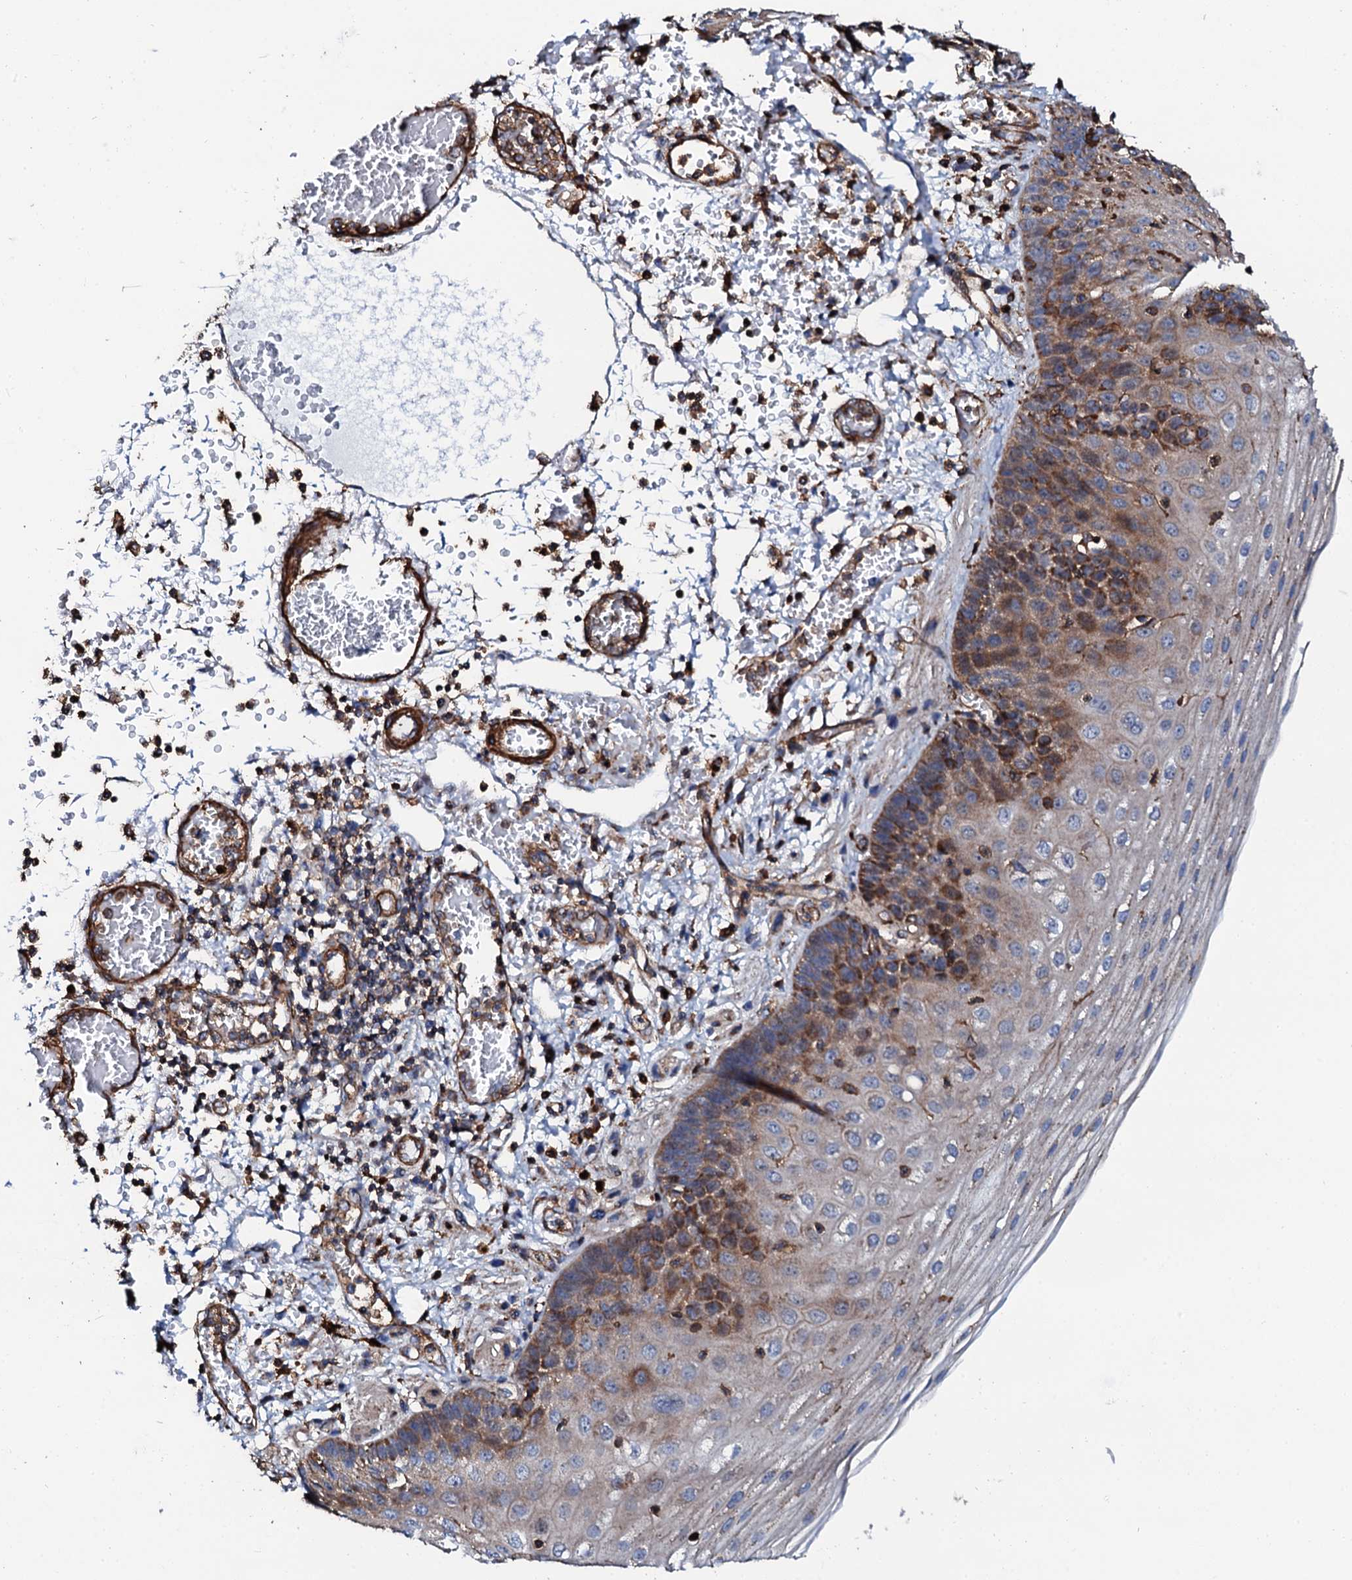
{"staining": {"intensity": "moderate", "quantity": "25%-75%", "location": "cytoplasmic/membranous"}, "tissue": "esophagus", "cell_type": "Squamous epithelial cells", "image_type": "normal", "snomed": [{"axis": "morphology", "description": "Normal tissue, NOS"}, {"axis": "topography", "description": "Esophagus"}], "caption": "Immunohistochemistry (IHC) (DAB) staining of unremarkable esophagus exhibits moderate cytoplasmic/membranous protein staining in approximately 25%-75% of squamous epithelial cells. (DAB IHC, brown staining for protein, blue staining for nuclei).", "gene": "INTS10", "patient": {"sex": "male", "age": 81}}